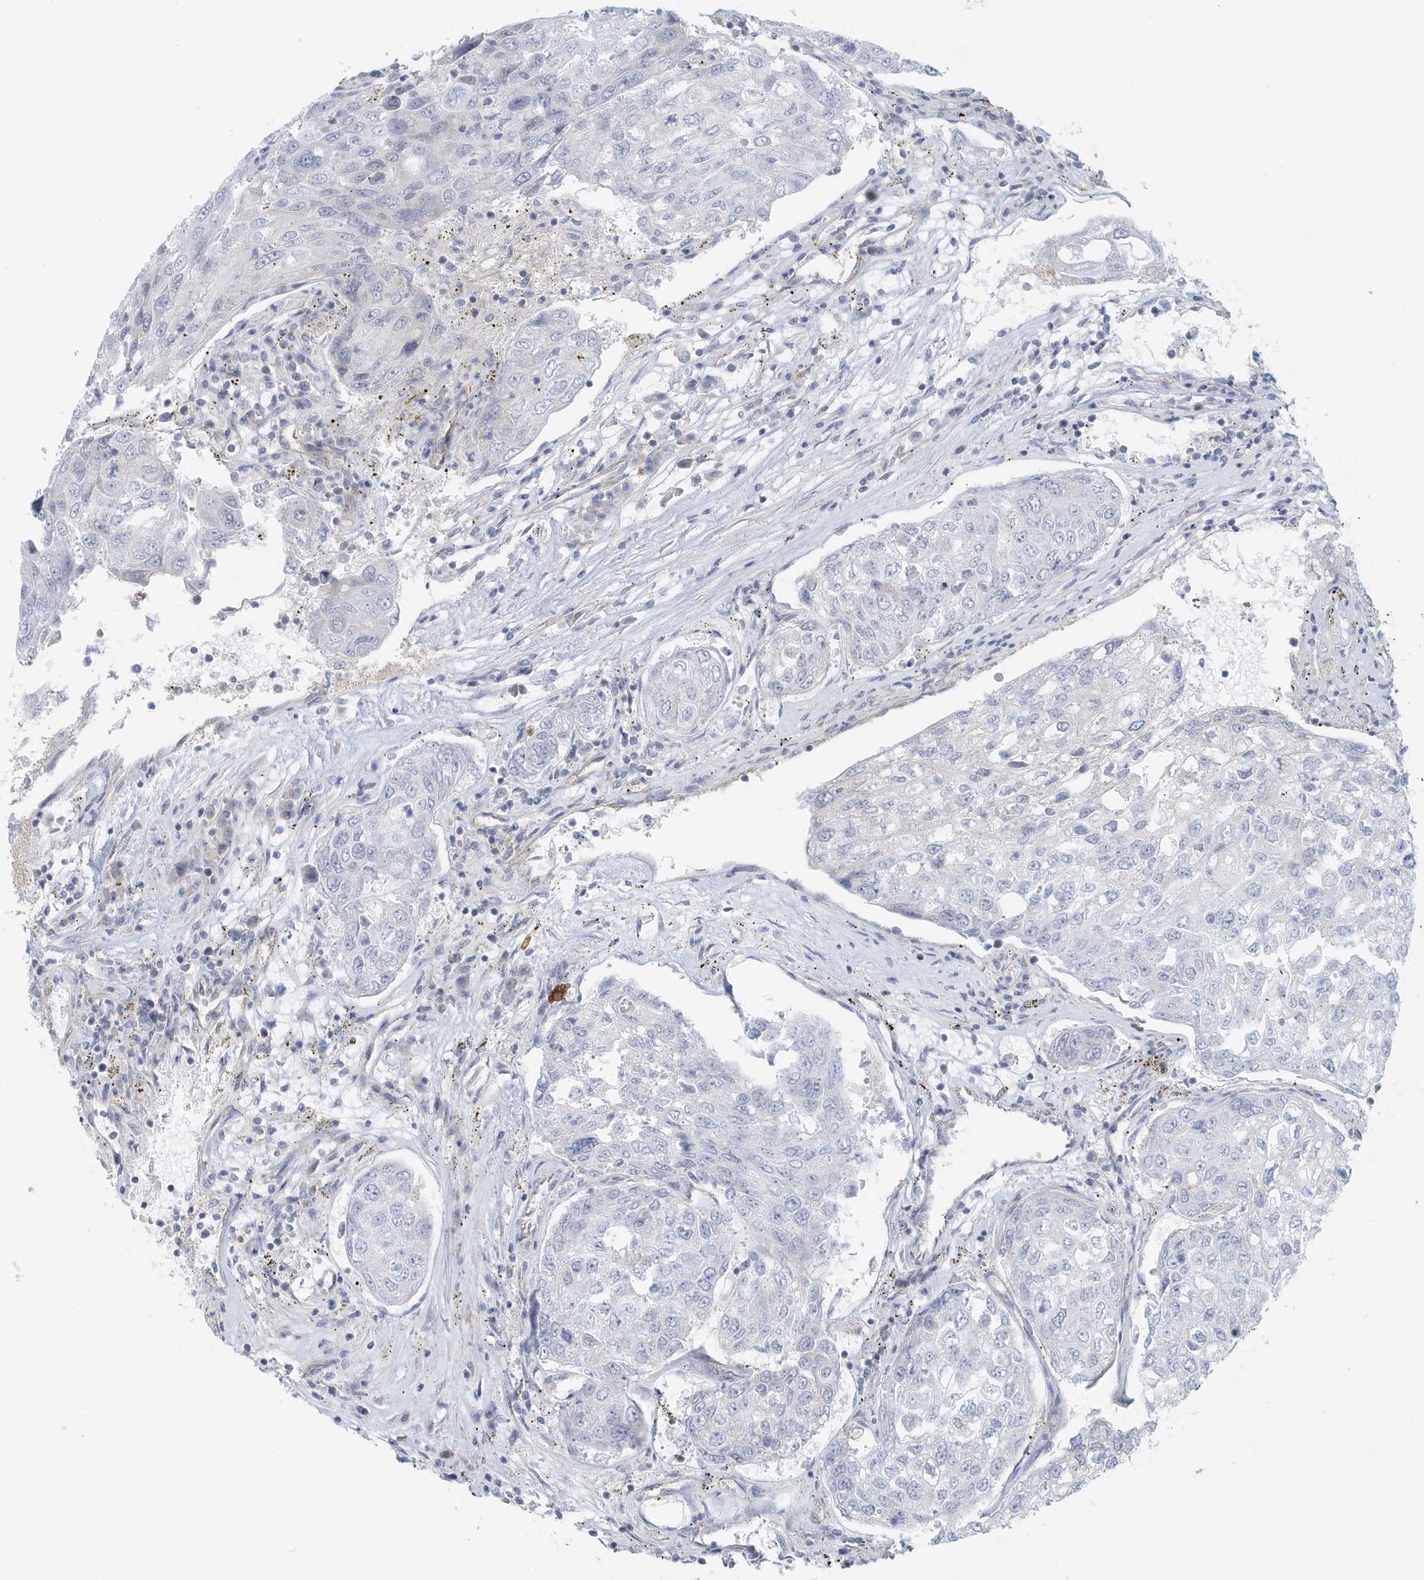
{"staining": {"intensity": "negative", "quantity": "none", "location": "none"}, "tissue": "urothelial cancer", "cell_type": "Tumor cells", "image_type": "cancer", "snomed": [{"axis": "morphology", "description": "Urothelial carcinoma, High grade"}, {"axis": "topography", "description": "Lymph node"}, {"axis": "topography", "description": "Urinary bladder"}], "caption": "This histopathology image is of urothelial carcinoma (high-grade) stained with IHC to label a protein in brown with the nuclei are counter-stained blue. There is no staining in tumor cells.", "gene": "GPR152", "patient": {"sex": "male", "age": 51}}